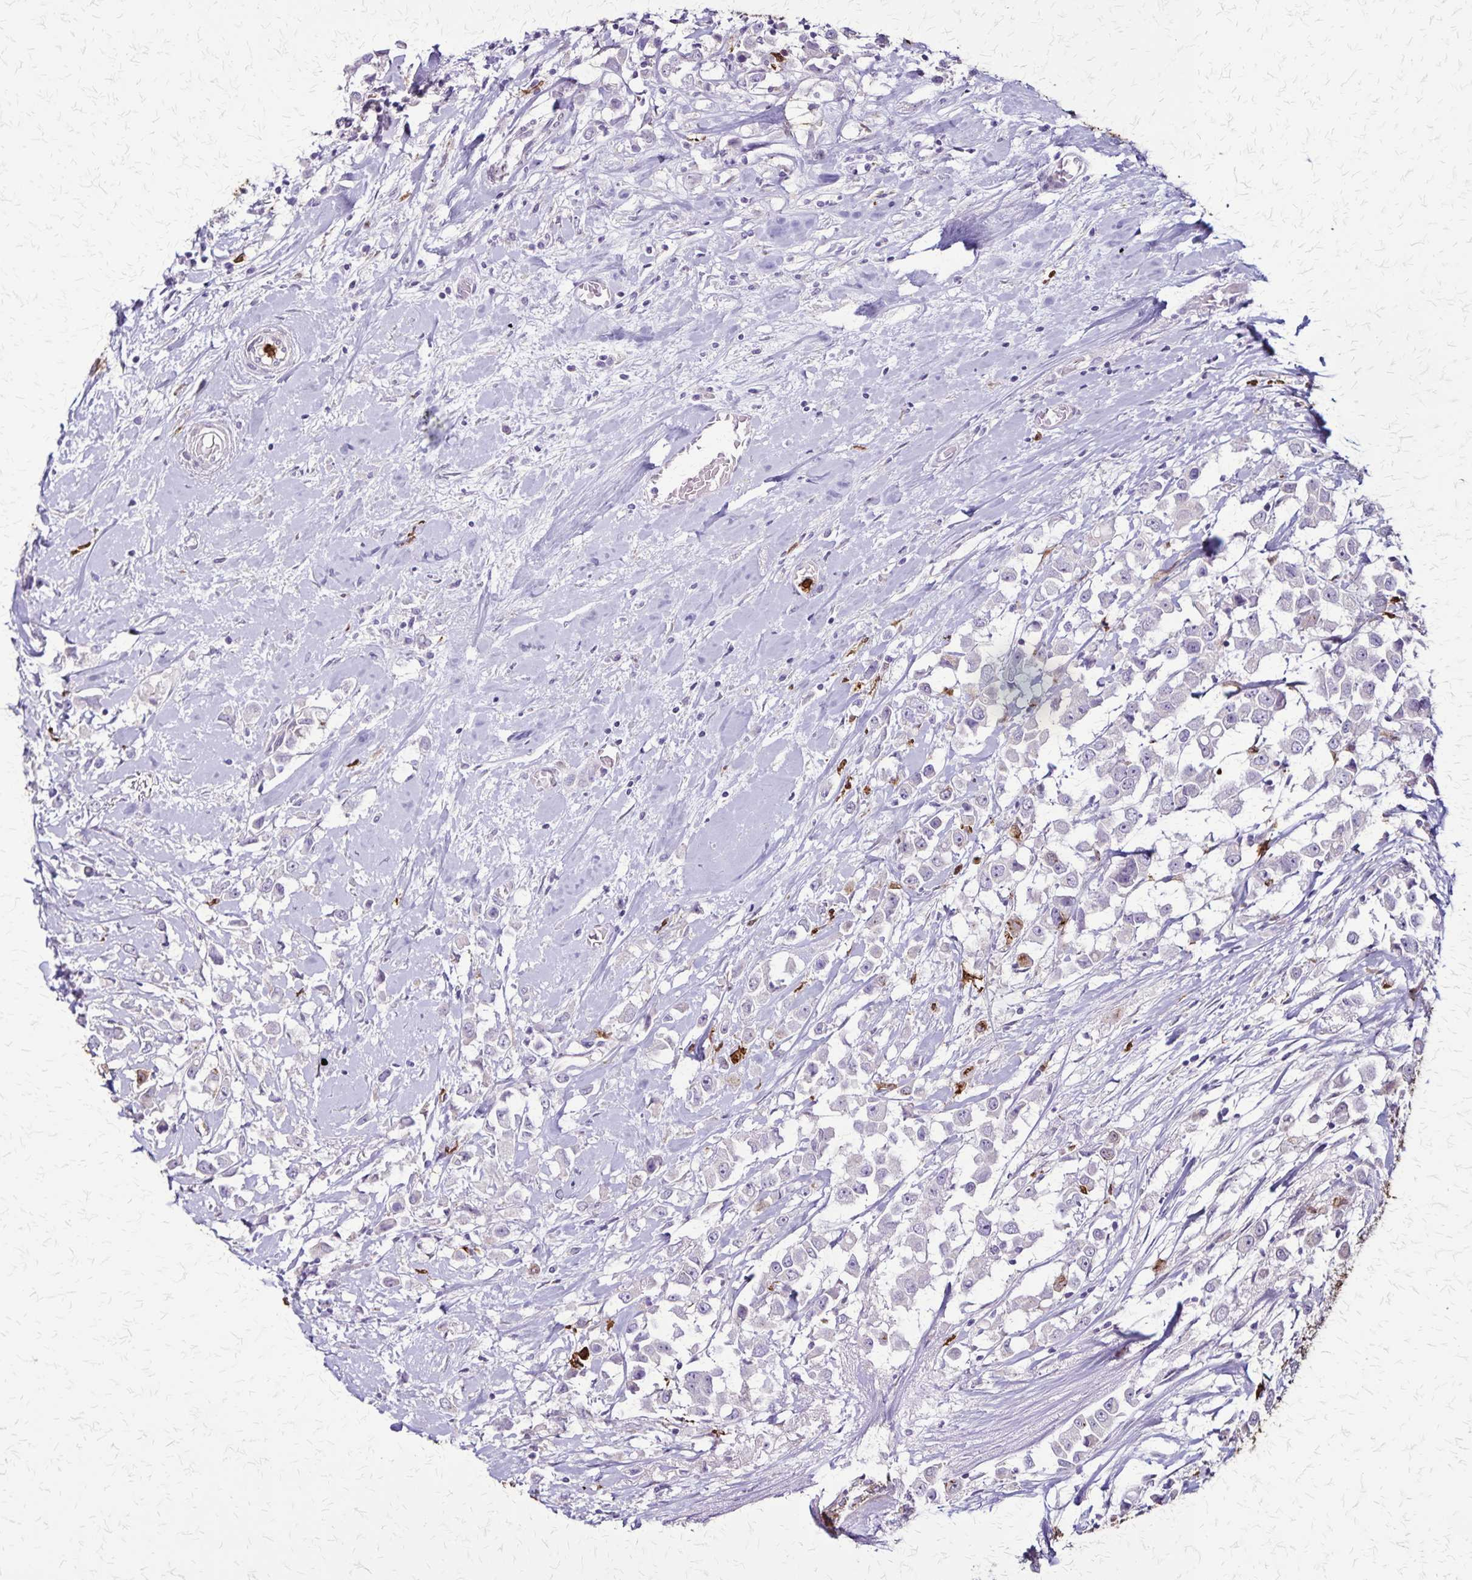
{"staining": {"intensity": "negative", "quantity": "none", "location": "none"}, "tissue": "breast cancer", "cell_type": "Tumor cells", "image_type": "cancer", "snomed": [{"axis": "morphology", "description": "Duct carcinoma"}, {"axis": "topography", "description": "Breast"}], "caption": "Tumor cells show no significant expression in breast cancer.", "gene": "ULBP3", "patient": {"sex": "female", "age": 61}}